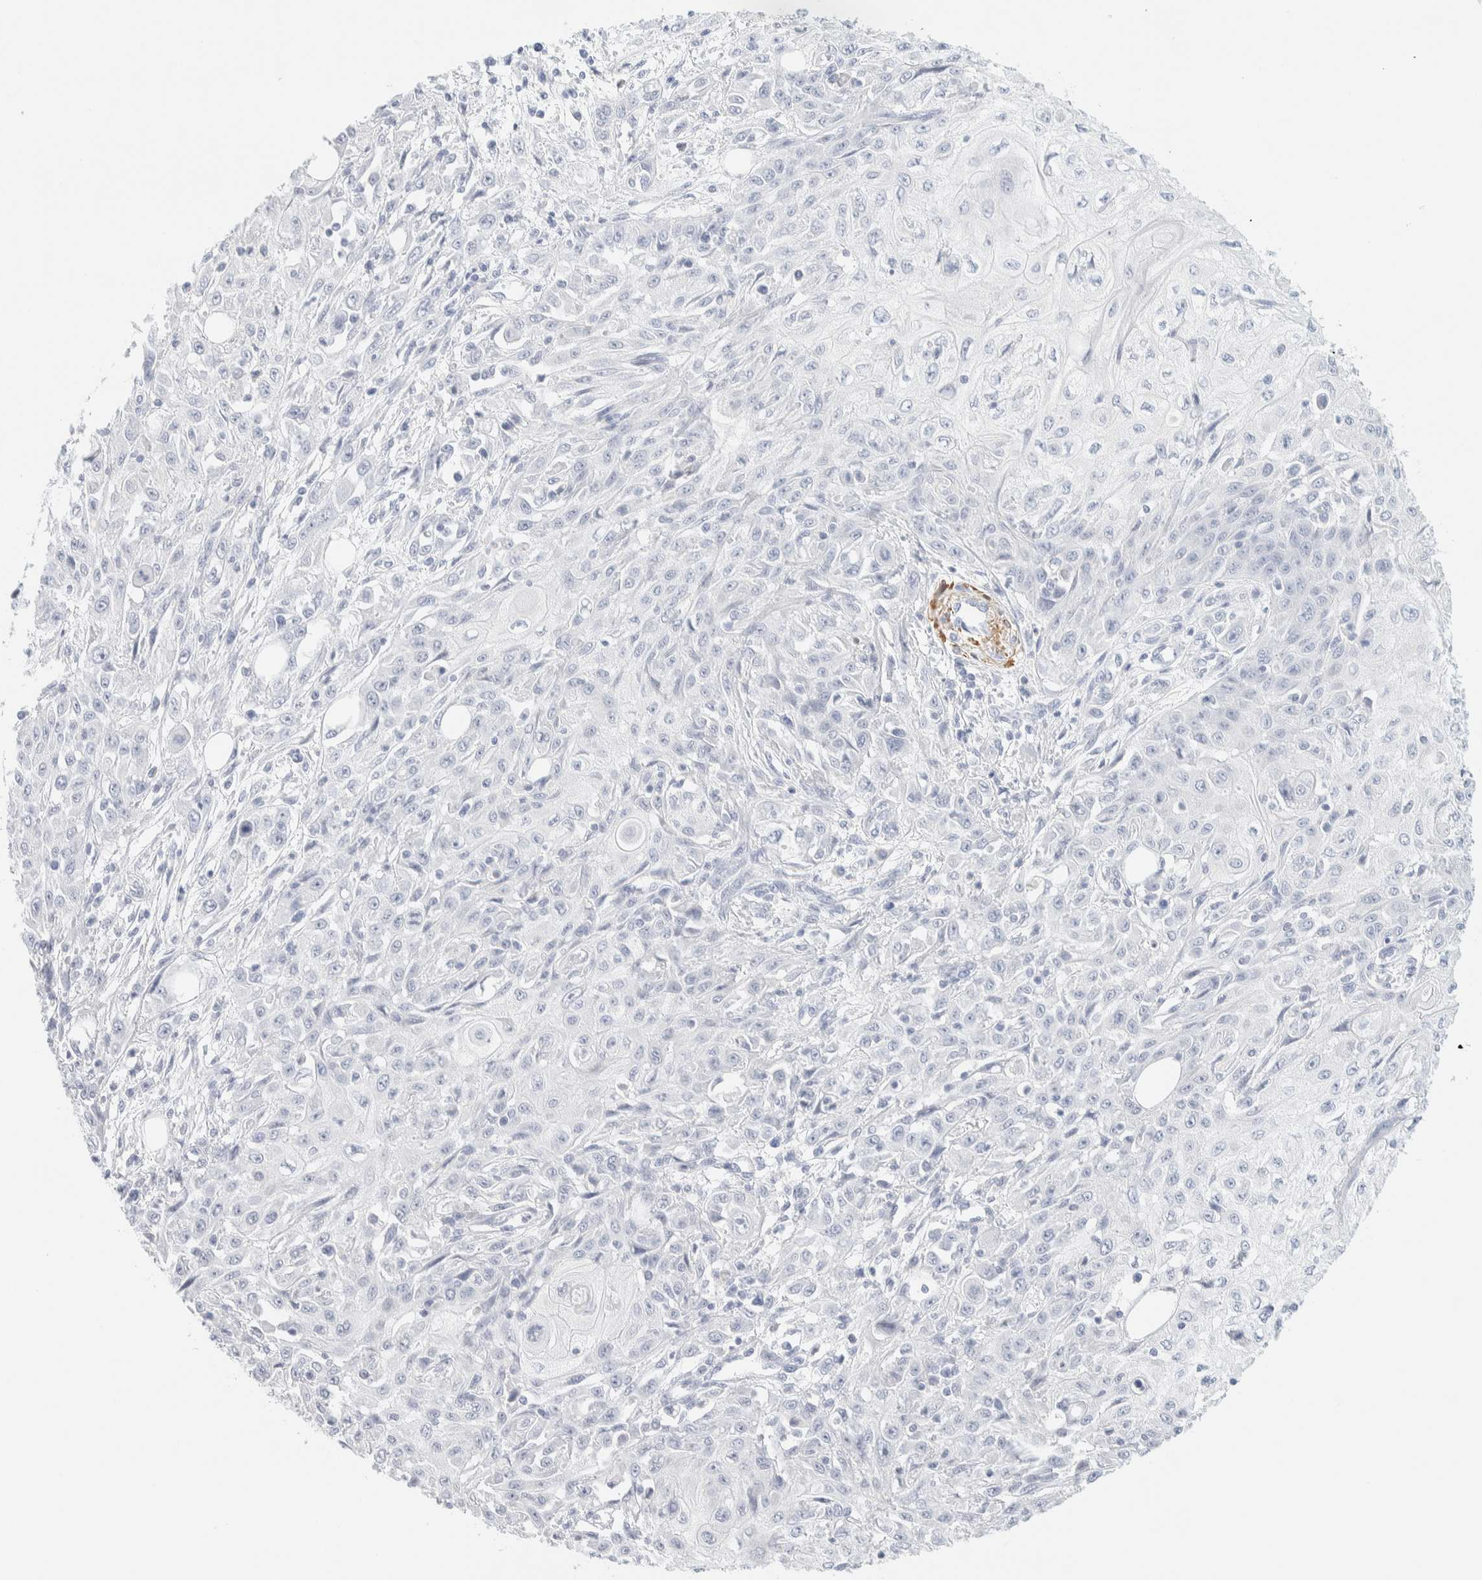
{"staining": {"intensity": "negative", "quantity": "none", "location": "none"}, "tissue": "skin cancer", "cell_type": "Tumor cells", "image_type": "cancer", "snomed": [{"axis": "morphology", "description": "Squamous cell carcinoma, NOS"}, {"axis": "morphology", "description": "Squamous cell carcinoma, metastatic, NOS"}, {"axis": "topography", "description": "Skin"}, {"axis": "topography", "description": "Lymph node"}], "caption": "Immunohistochemistry micrograph of skin squamous cell carcinoma stained for a protein (brown), which demonstrates no expression in tumor cells.", "gene": "AFMID", "patient": {"sex": "male", "age": 75}}